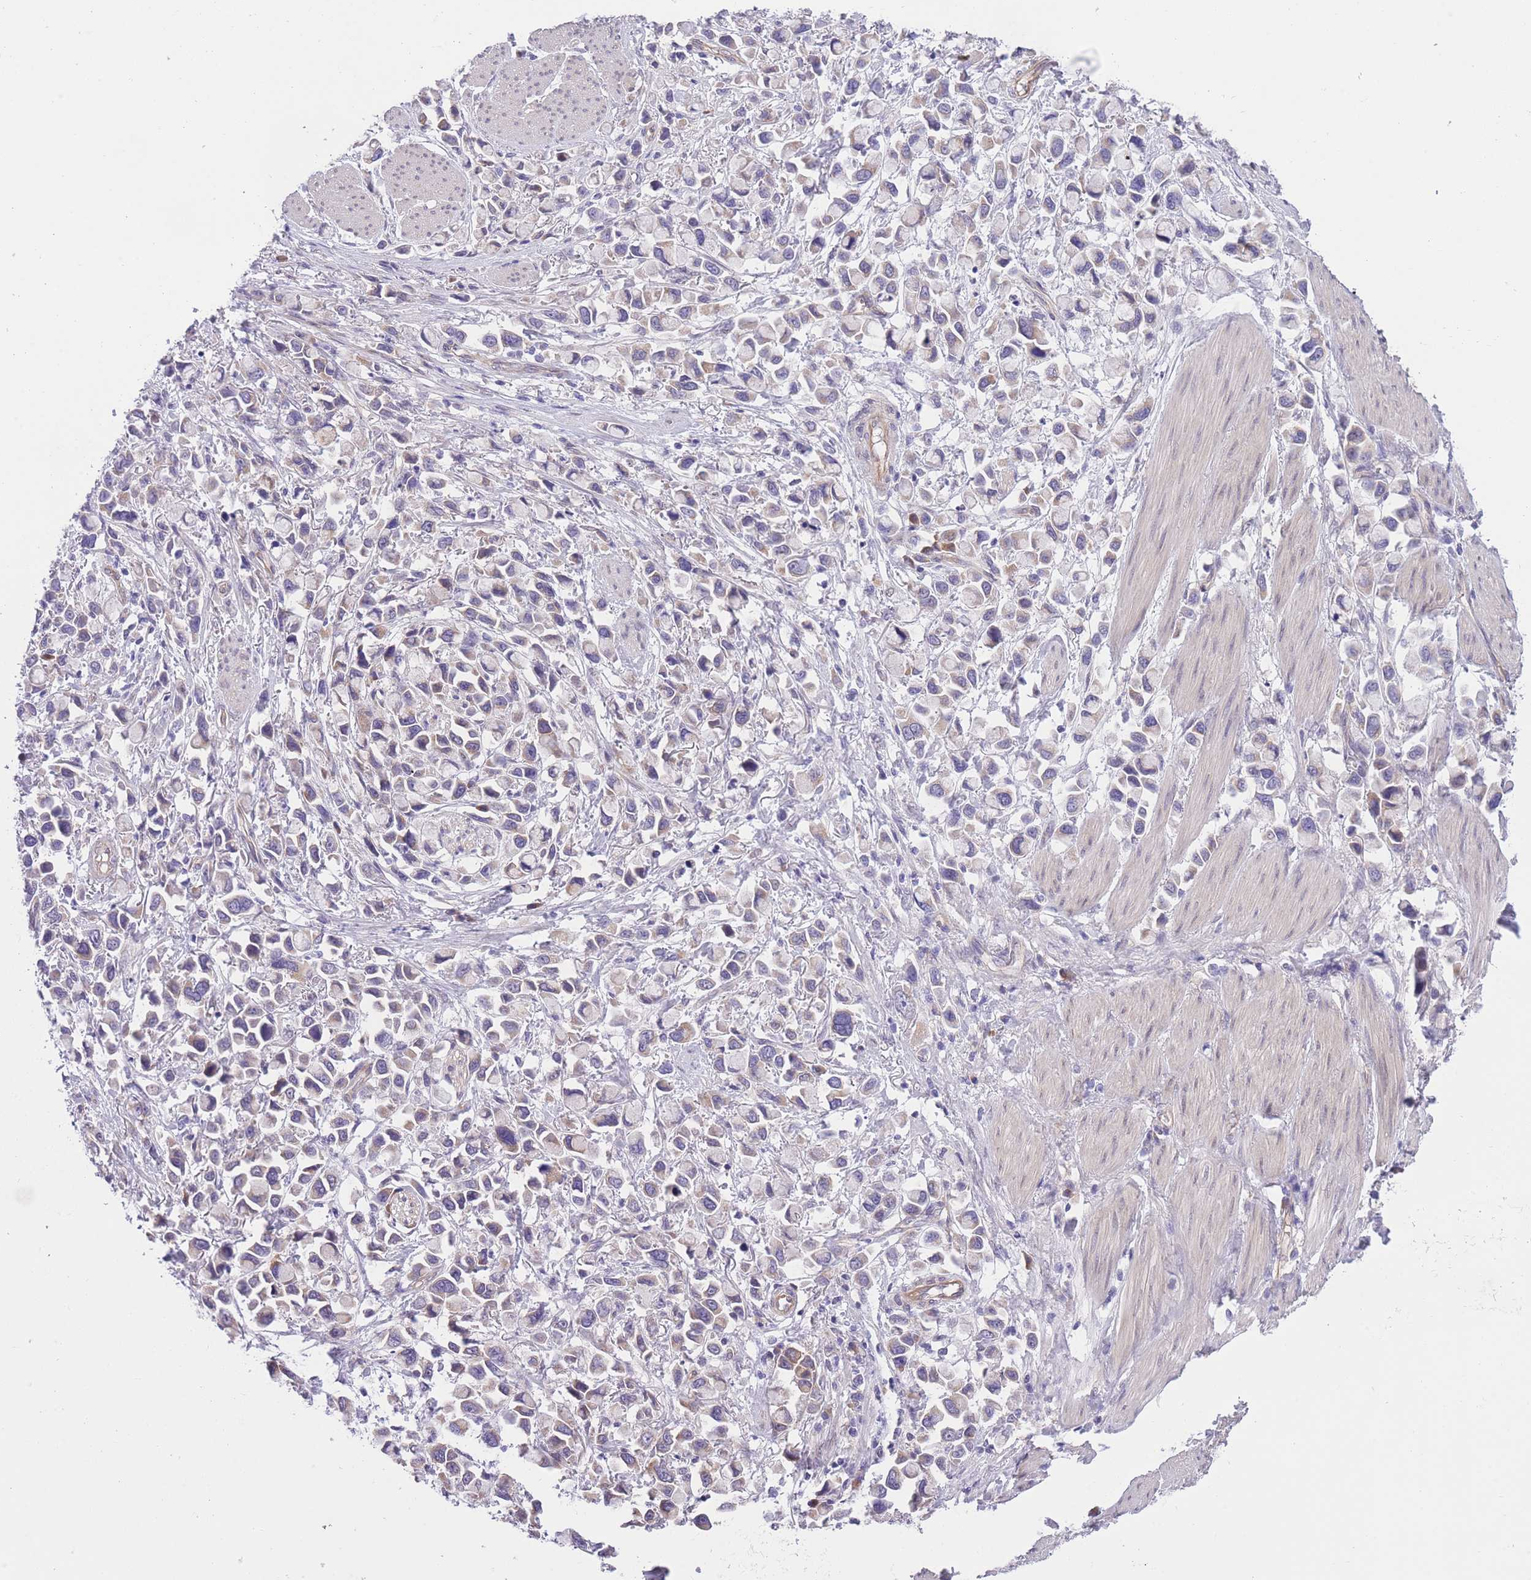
{"staining": {"intensity": "weak", "quantity": "<25%", "location": "cytoplasmic/membranous"}, "tissue": "stomach cancer", "cell_type": "Tumor cells", "image_type": "cancer", "snomed": [{"axis": "morphology", "description": "Adenocarcinoma, NOS"}, {"axis": "topography", "description": "Stomach"}], "caption": "An image of human adenocarcinoma (stomach) is negative for staining in tumor cells.", "gene": "WWOX", "patient": {"sex": "female", "age": 81}}